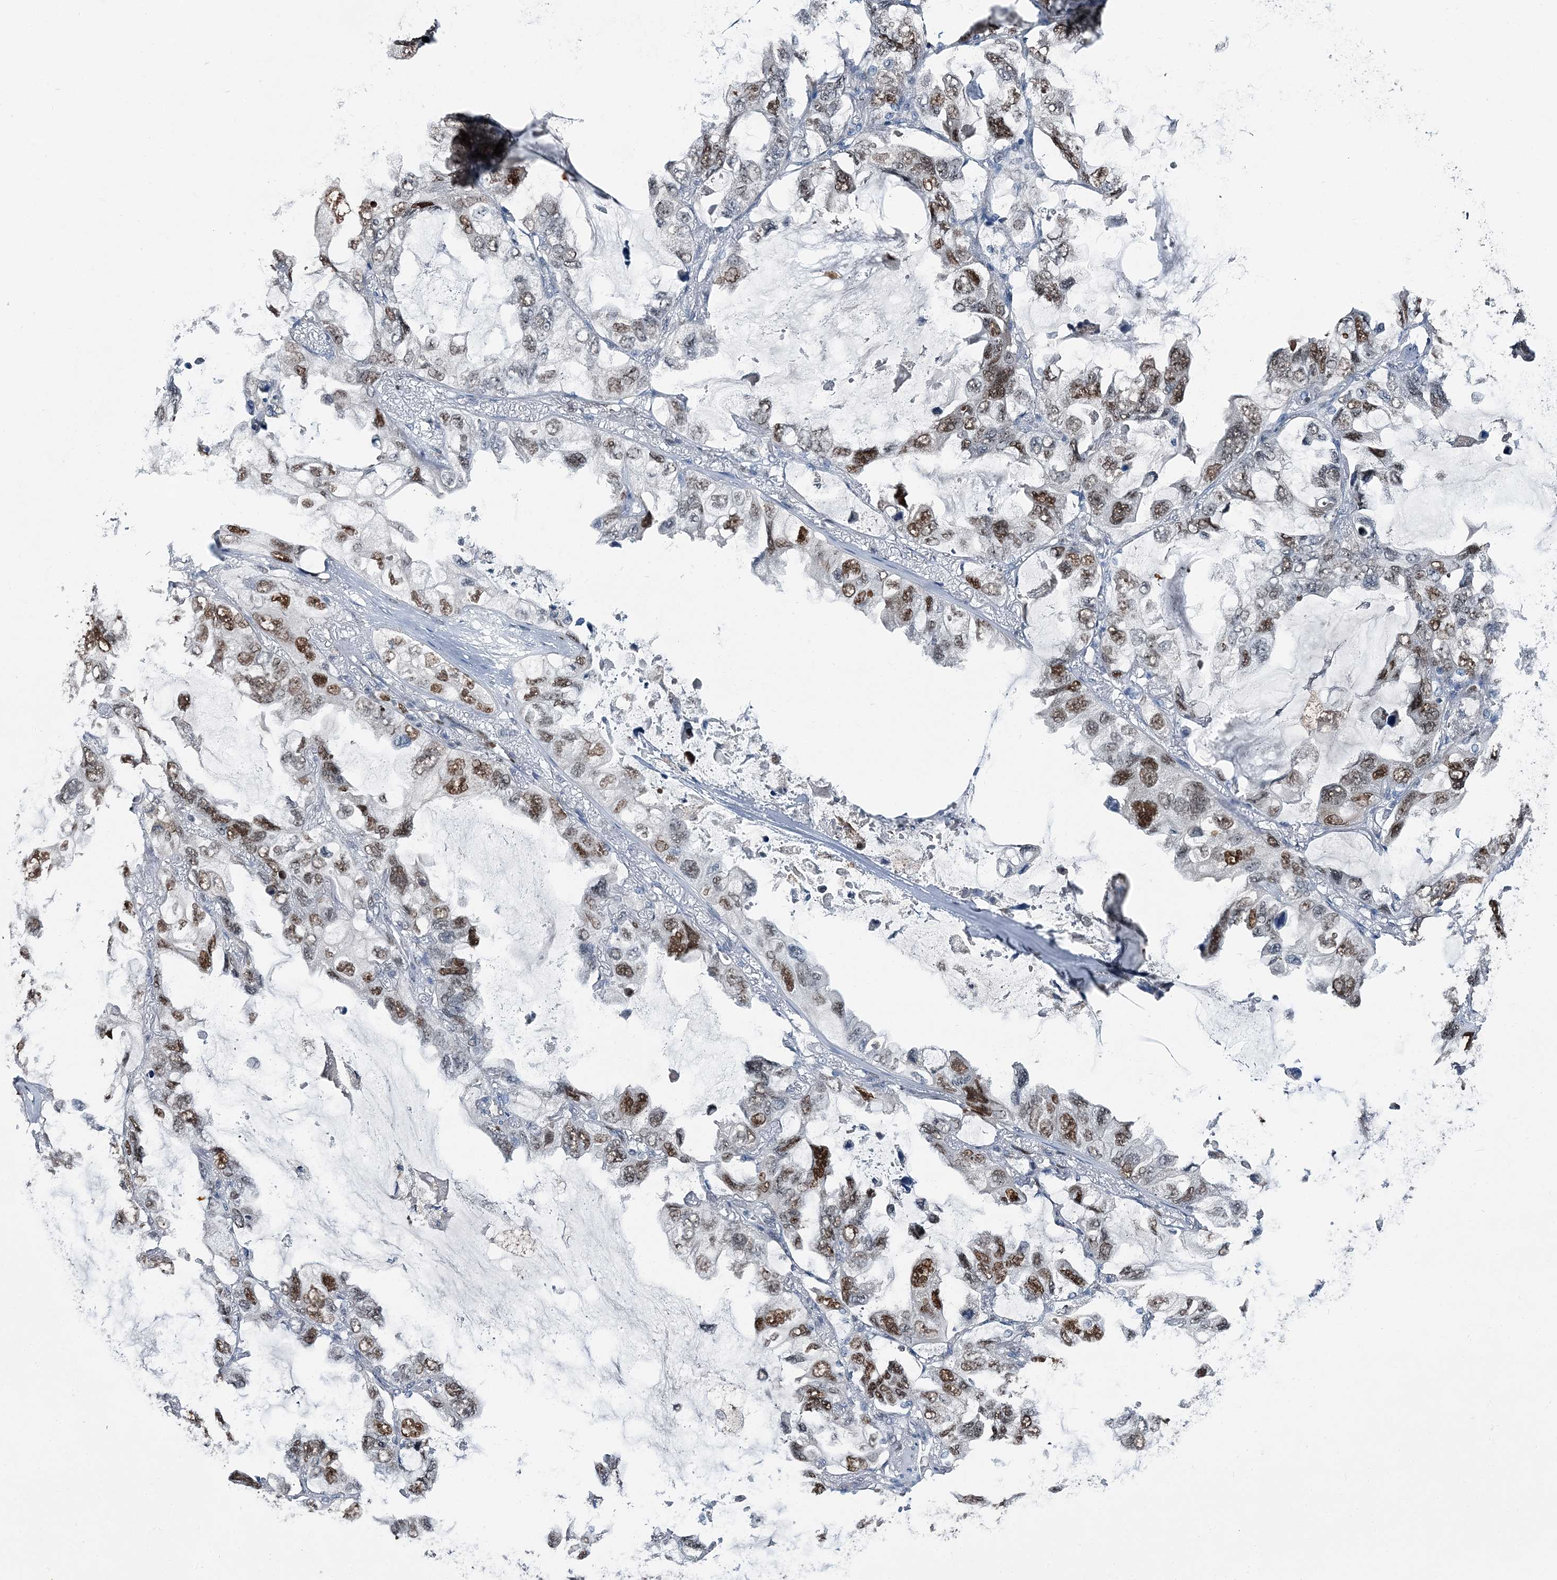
{"staining": {"intensity": "moderate", "quantity": ">75%", "location": "nuclear"}, "tissue": "lung cancer", "cell_type": "Tumor cells", "image_type": "cancer", "snomed": [{"axis": "morphology", "description": "Squamous cell carcinoma, NOS"}, {"axis": "topography", "description": "Lung"}], "caption": "IHC staining of lung cancer, which reveals medium levels of moderate nuclear staining in approximately >75% of tumor cells indicating moderate nuclear protein staining. The staining was performed using DAB (brown) for protein detection and nuclei were counterstained in hematoxylin (blue).", "gene": "HAT1", "patient": {"sex": "female", "age": 73}}